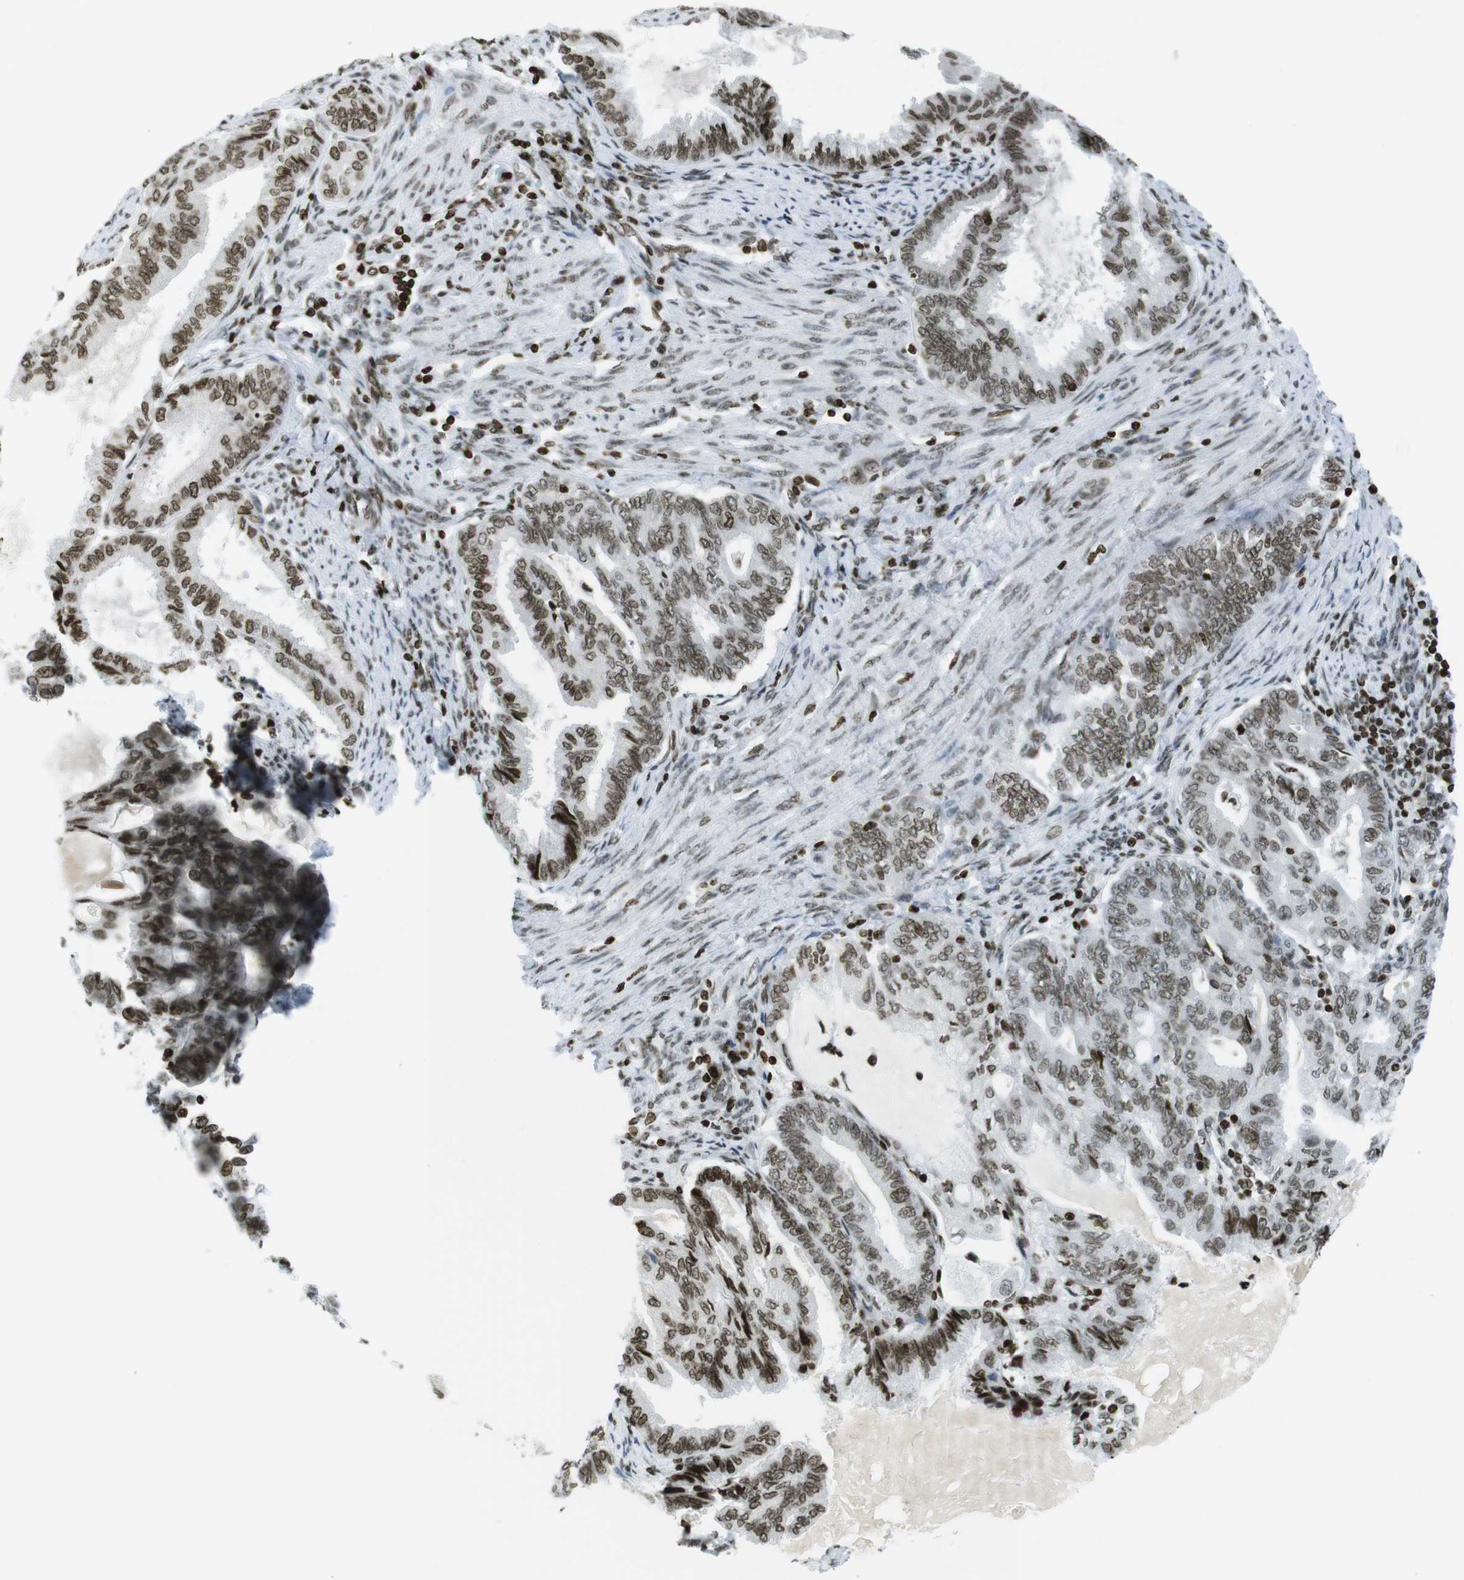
{"staining": {"intensity": "moderate", "quantity": ">75%", "location": "nuclear"}, "tissue": "endometrial cancer", "cell_type": "Tumor cells", "image_type": "cancer", "snomed": [{"axis": "morphology", "description": "Adenocarcinoma, NOS"}, {"axis": "topography", "description": "Endometrium"}], "caption": "Endometrial cancer (adenocarcinoma) was stained to show a protein in brown. There is medium levels of moderate nuclear expression in about >75% of tumor cells. Ihc stains the protein of interest in brown and the nuclei are stained blue.", "gene": "H2AC8", "patient": {"sex": "female", "age": 86}}